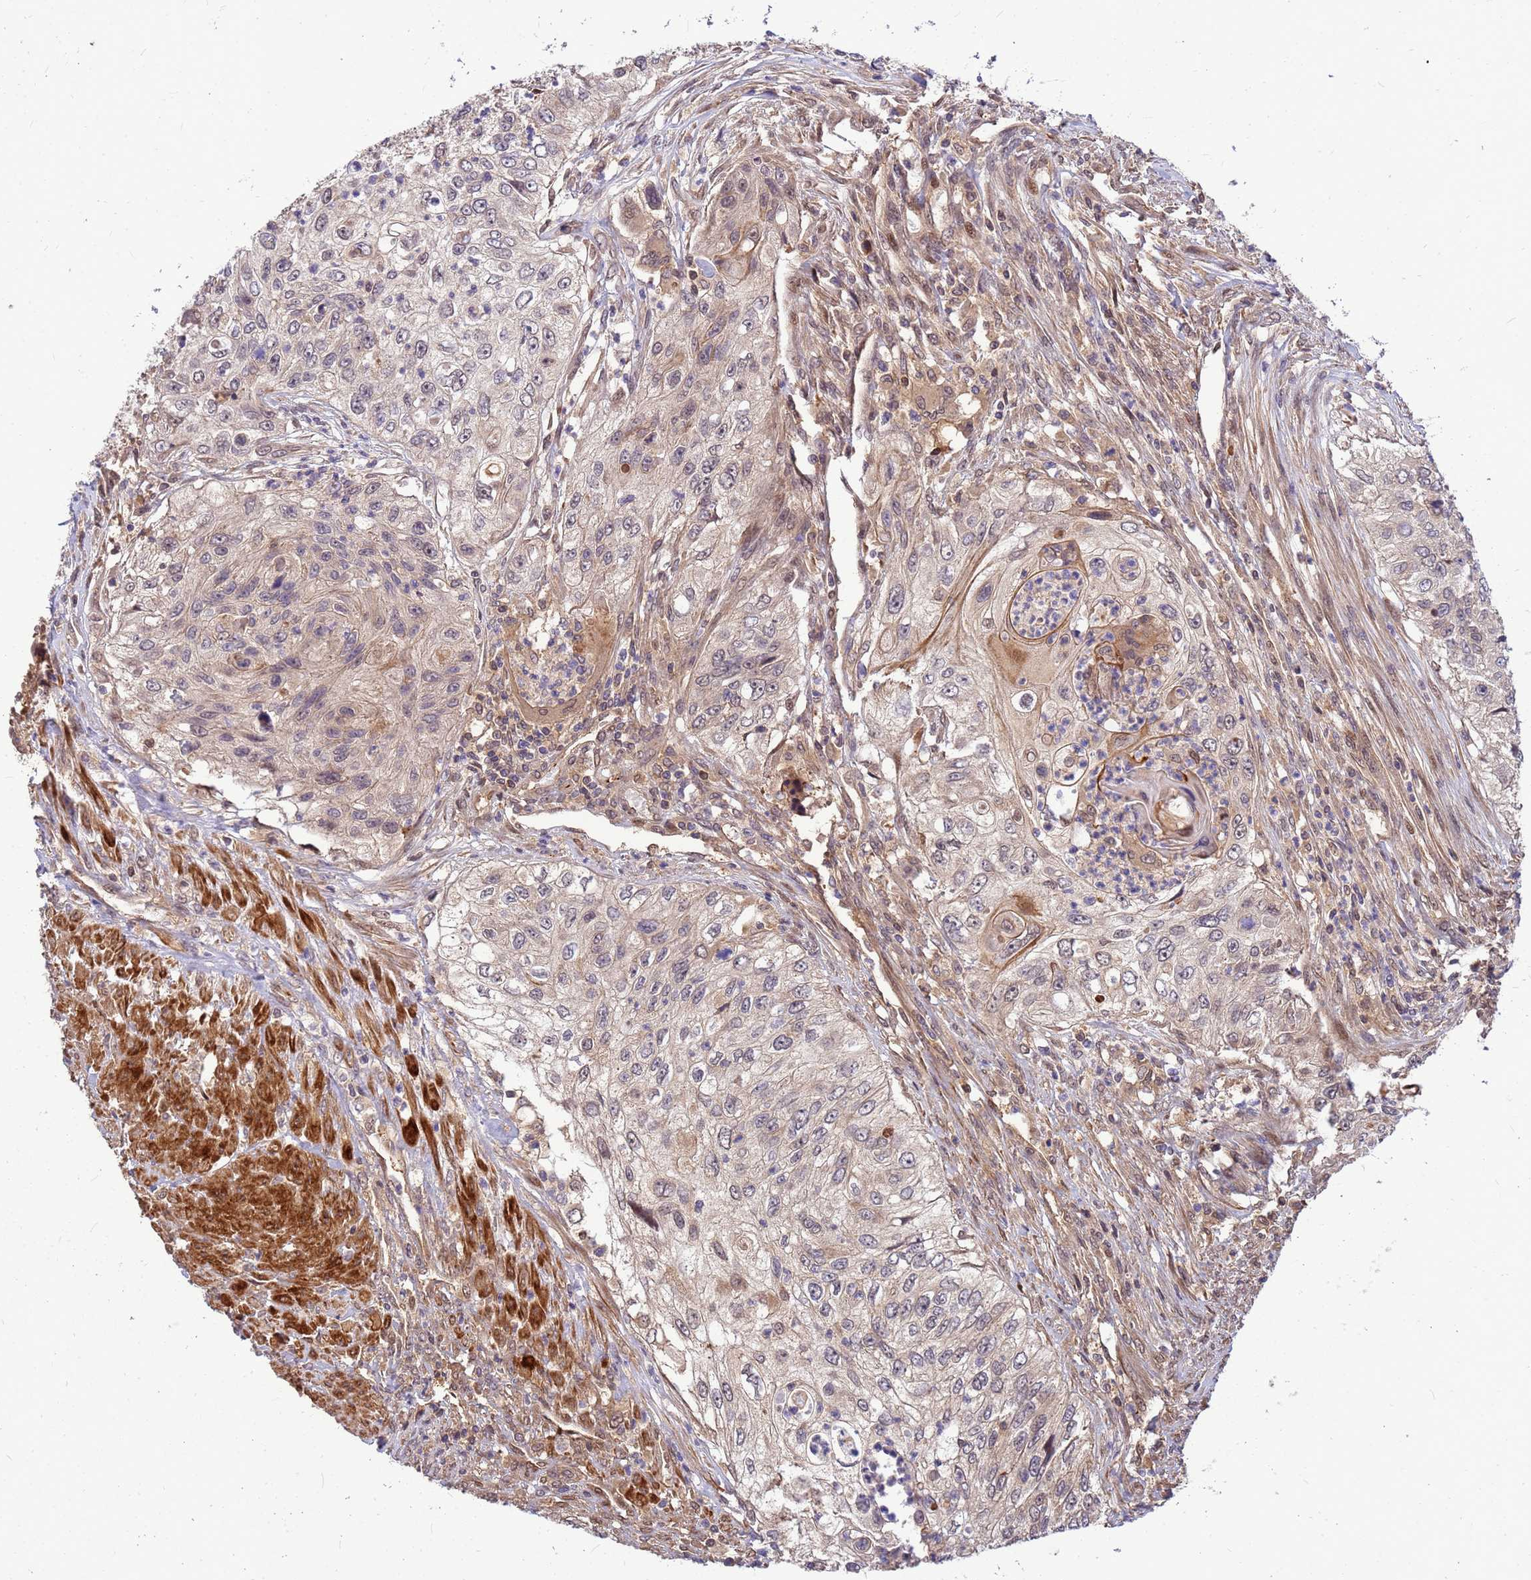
{"staining": {"intensity": "weak", "quantity": "<25%", "location": "cytoplasmic/membranous"}, "tissue": "urothelial cancer", "cell_type": "Tumor cells", "image_type": "cancer", "snomed": [{"axis": "morphology", "description": "Urothelial carcinoma, High grade"}, {"axis": "topography", "description": "Urinary bladder"}], "caption": "Histopathology image shows no significant protein staining in tumor cells of urothelial cancer. Nuclei are stained in blue.", "gene": "DUS4L", "patient": {"sex": "female", "age": 60}}